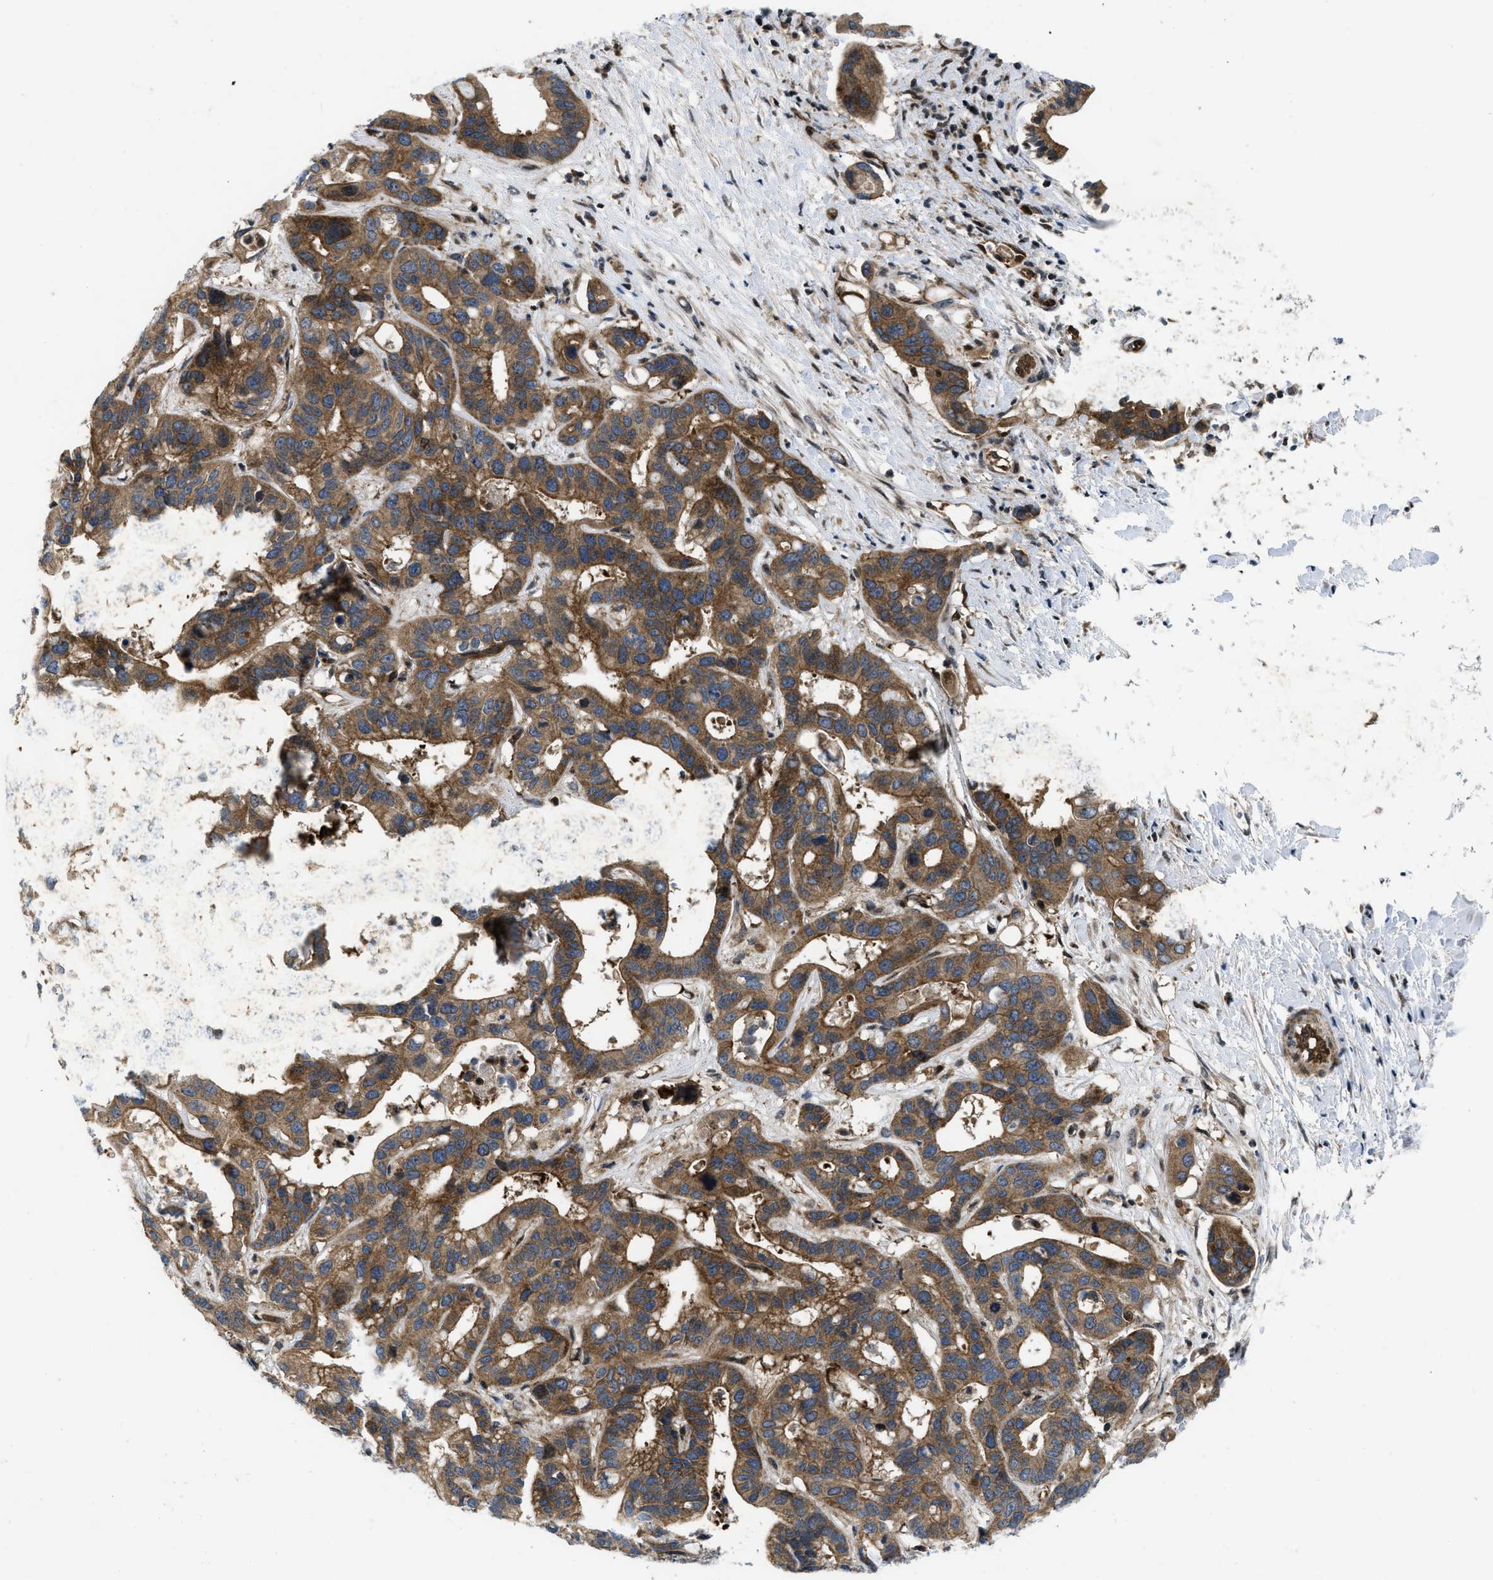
{"staining": {"intensity": "moderate", "quantity": ">75%", "location": "cytoplasmic/membranous"}, "tissue": "liver cancer", "cell_type": "Tumor cells", "image_type": "cancer", "snomed": [{"axis": "morphology", "description": "Cholangiocarcinoma"}, {"axis": "topography", "description": "Liver"}], "caption": "Protein expression analysis of liver cholangiocarcinoma reveals moderate cytoplasmic/membranous staining in about >75% of tumor cells.", "gene": "PPP2CB", "patient": {"sex": "female", "age": 65}}